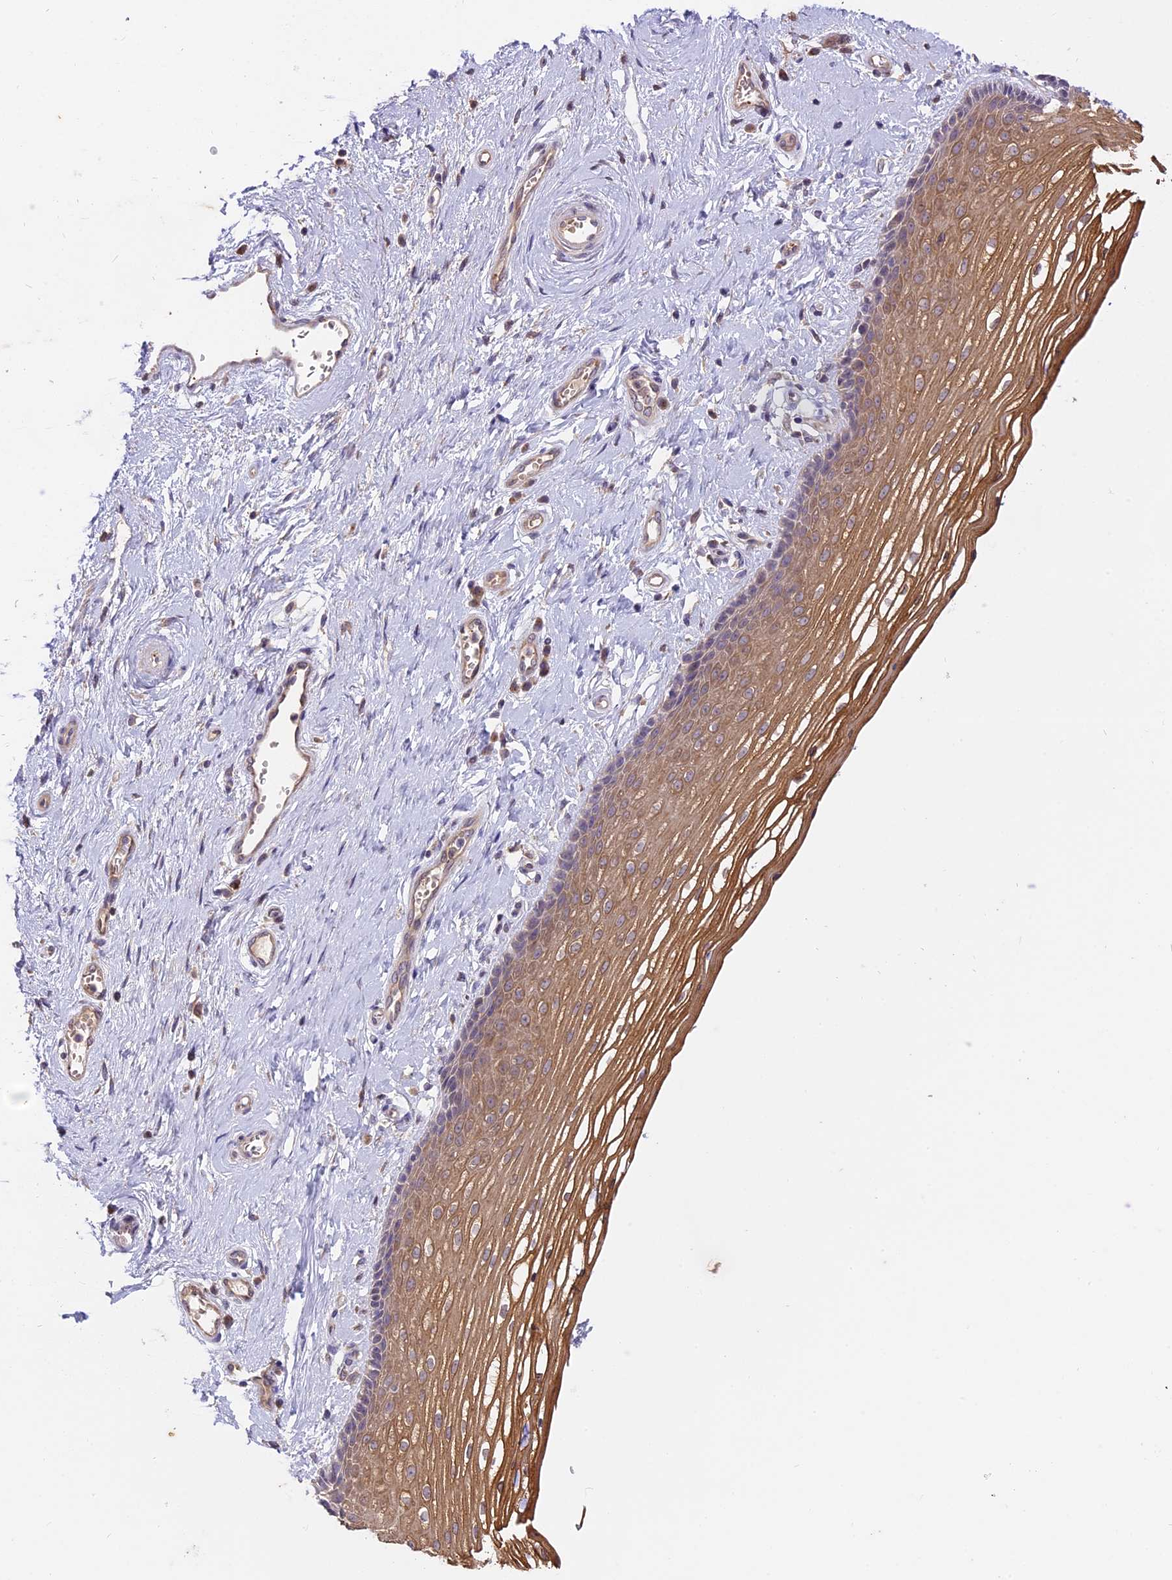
{"staining": {"intensity": "moderate", "quantity": ">75%", "location": "cytoplasmic/membranous"}, "tissue": "vagina", "cell_type": "Squamous epithelial cells", "image_type": "normal", "snomed": [{"axis": "morphology", "description": "Normal tissue, NOS"}, {"axis": "topography", "description": "Vagina"}], "caption": "Moderate cytoplasmic/membranous expression is seen in about >75% of squamous epithelial cells in unremarkable vagina.", "gene": "MEMO1", "patient": {"sex": "female", "age": 46}}